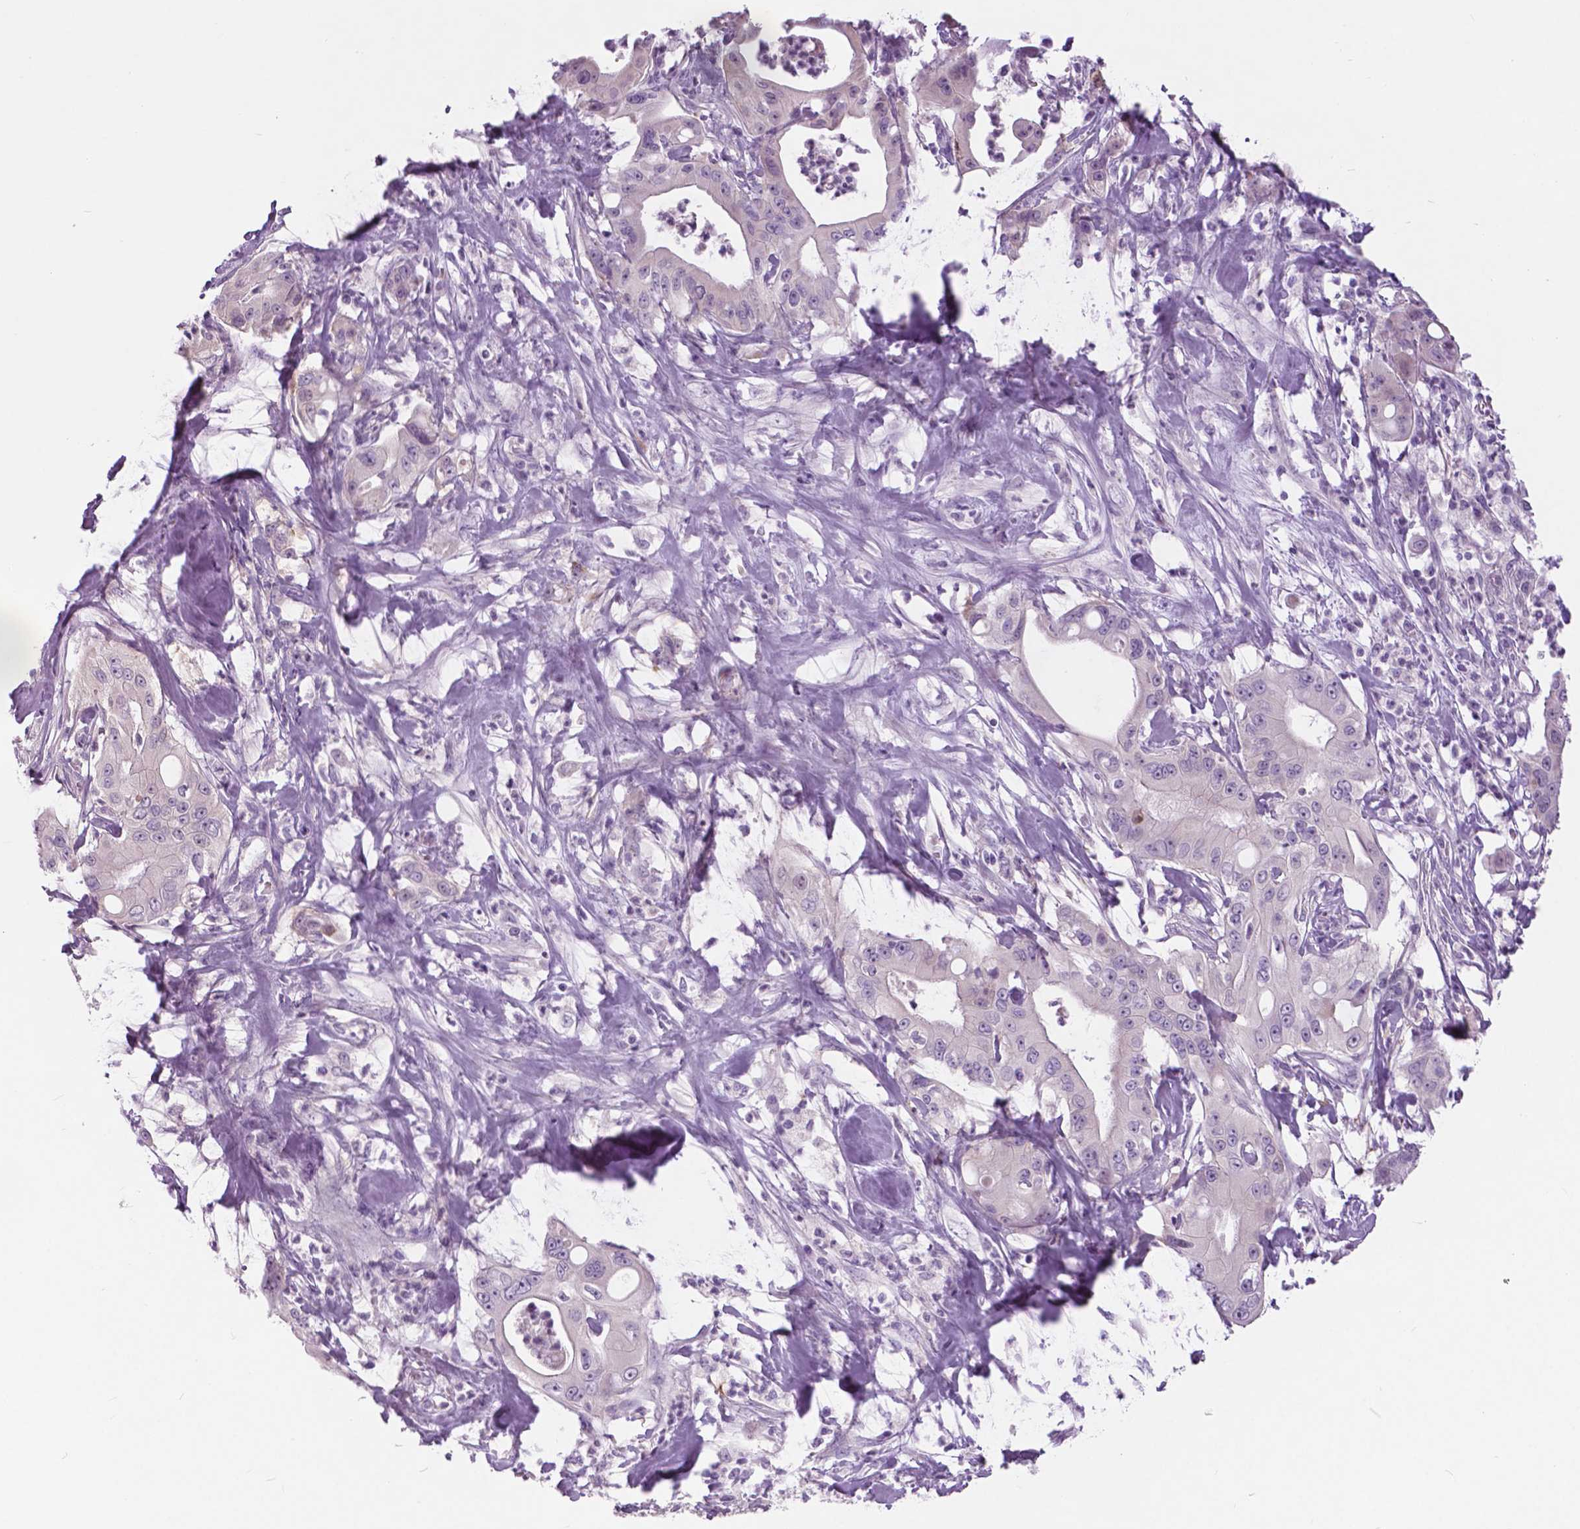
{"staining": {"intensity": "negative", "quantity": "none", "location": "none"}, "tissue": "pancreatic cancer", "cell_type": "Tumor cells", "image_type": "cancer", "snomed": [{"axis": "morphology", "description": "Adenocarcinoma, NOS"}, {"axis": "topography", "description": "Pancreas"}], "caption": "This is an immunohistochemistry (IHC) histopathology image of pancreatic adenocarcinoma. There is no staining in tumor cells.", "gene": "TP53TG5", "patient": {"sex": "male", "age": 71}}